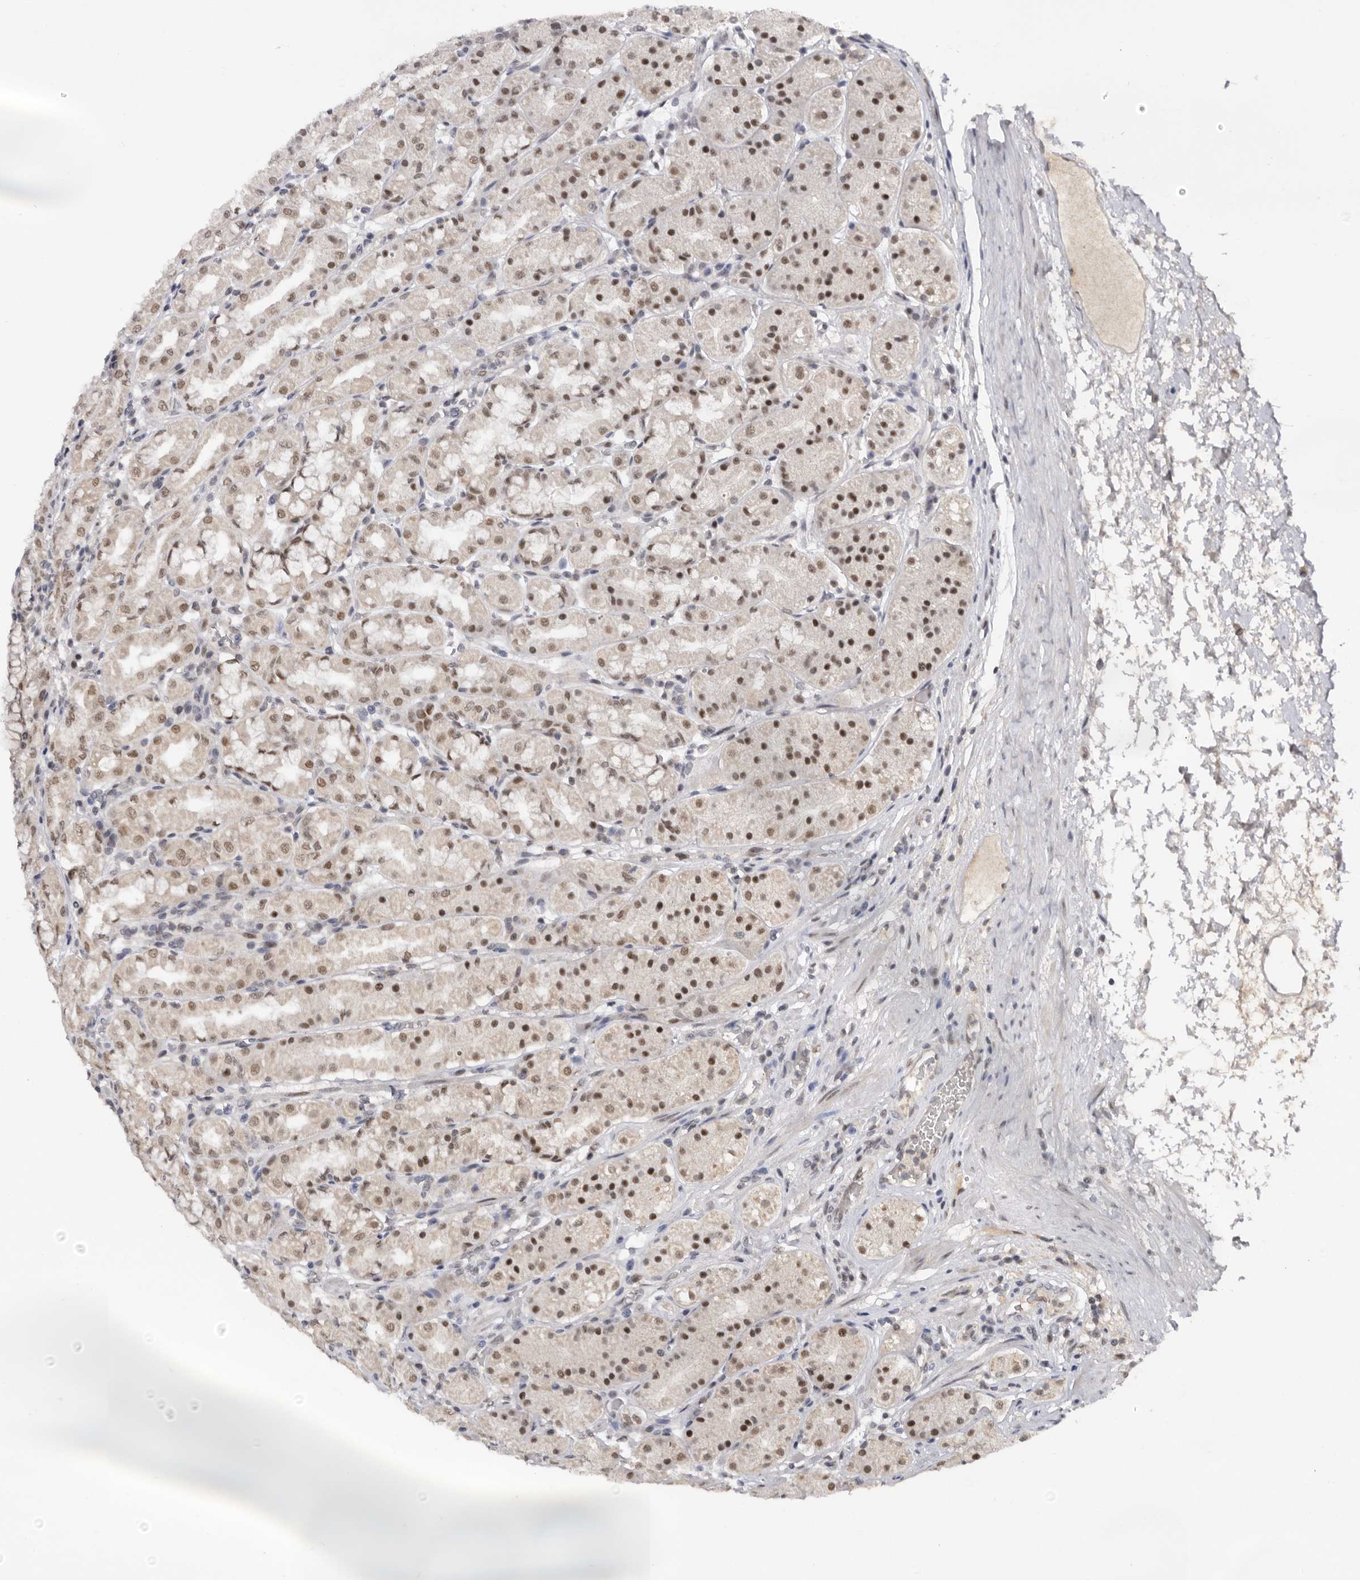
{"staining": {"intensity": "moderate", "quantity": "25%-75%", "location": "nuclear"}, "tissue": "stomach", "cell_type": "Glandular cells", "image_type": "normal", "snomed": [{"axis": "morphology", "description": "Normal tissue, NOS"}, {"axis": "topography", "description": "Stomach"}, {"axis": "topography", "description": "Stomach, lower"}], "caption": "This is a histology image of immunohistochemistry (IHC) staining of benign stomach, which shows moderate positivity in the nuclear of glandular cells.", "gene": "BRCA2", "patient": {"sex": "female", "age": 56}}